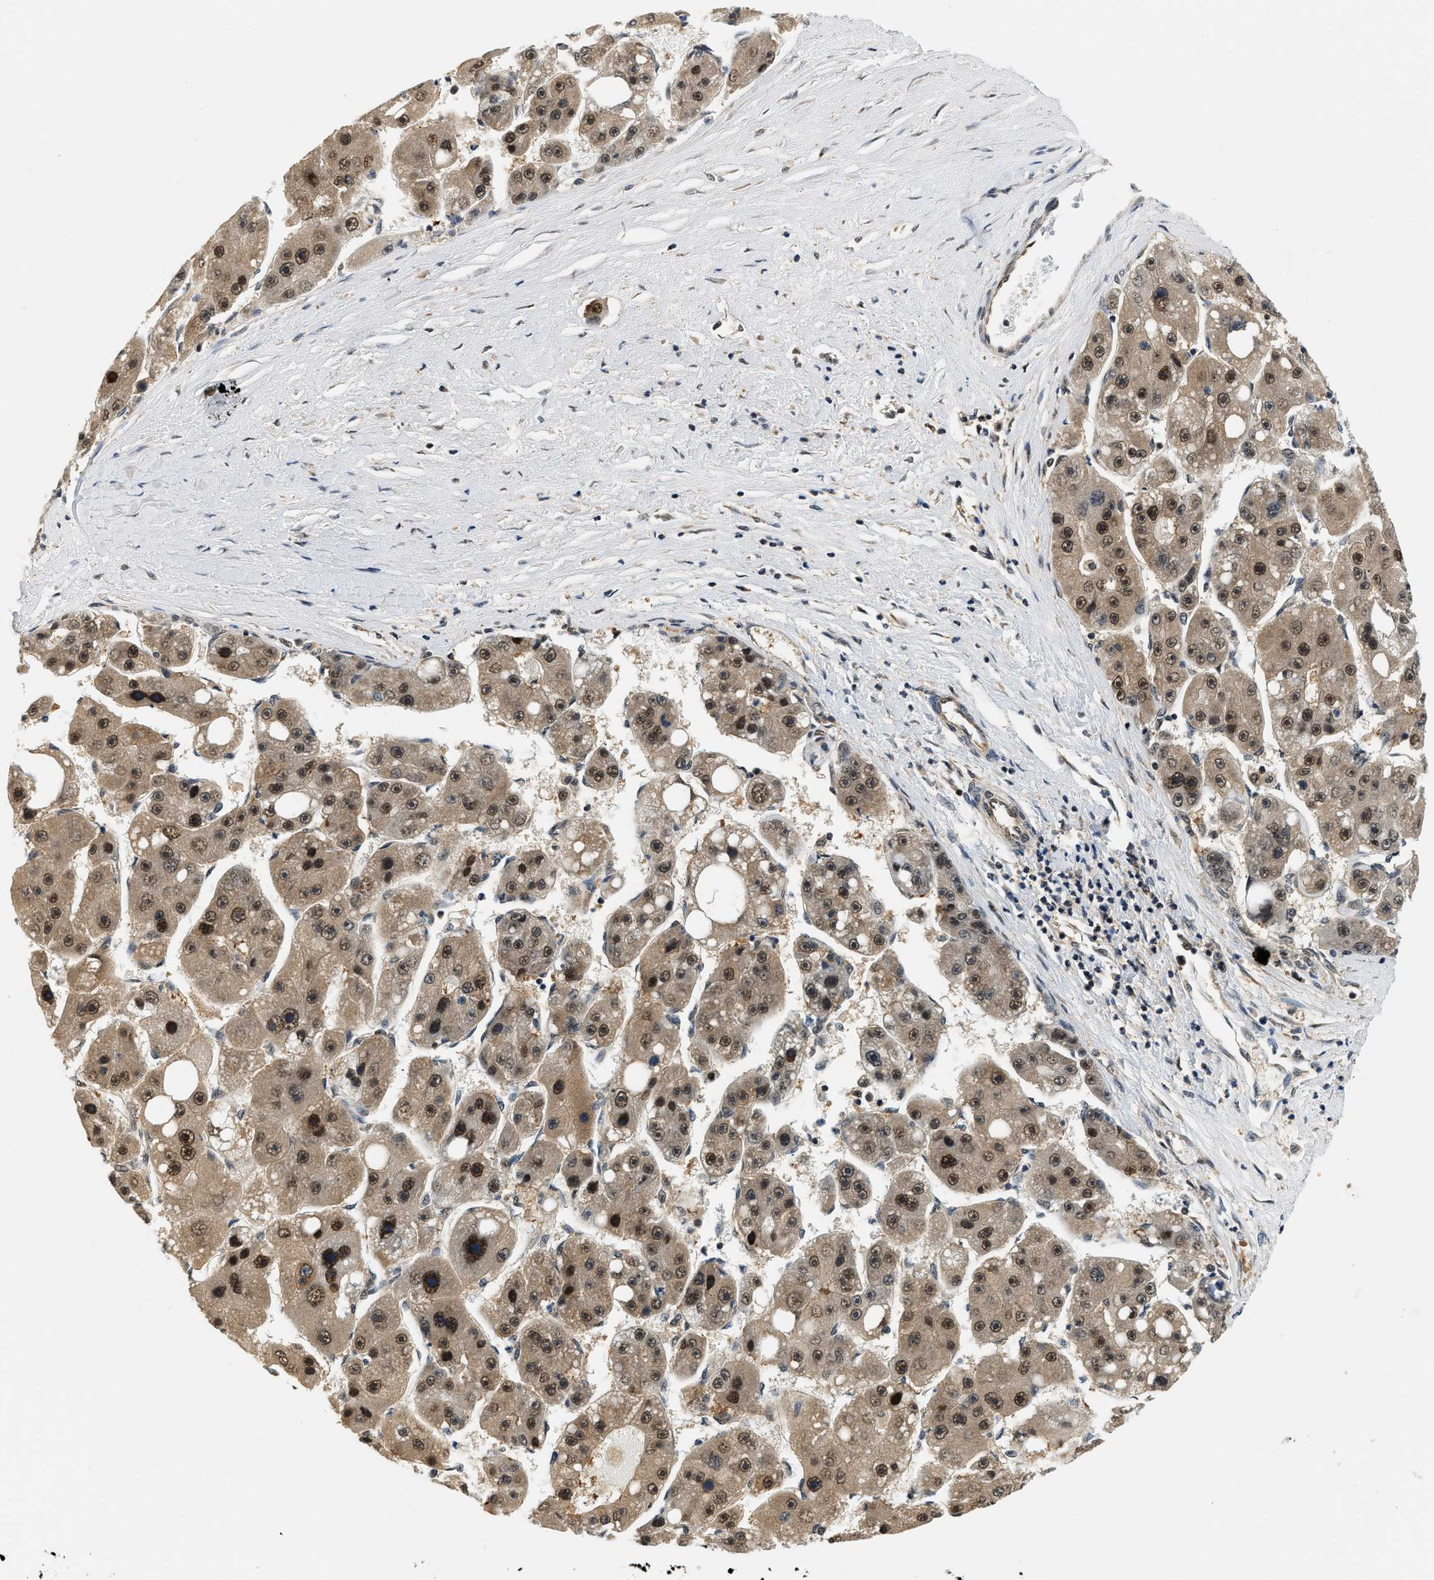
{"staining": {"intensity": "strong", "quantity": ">75%", "location": "cytoplasmic/membranous,nuclear"}, "tissue": "liver cancer", "cell_type": "Tumor cells", "image_type": "cancer", "snomed": [{"axis": "morphology", "description": "Carcinoma, Hepatocellular, NOS"}, {"axis": "topography", "description": "Liver"}], "caption": "Immunohistochemistry photomicrograph of neoplastic tissue: human liver cancer (hepatocellular carcinoma) stained using immunohistochemistry (IHC) reveals high levels of strong protein expression localized specifically in the cytoplasmic/membranous and nuclear of tumor cells, appearing as a cytoplasmic/membranous and nuclear brown color.", "gene": "PSMD3", "patient": {"sex": "female", "age": 61}}